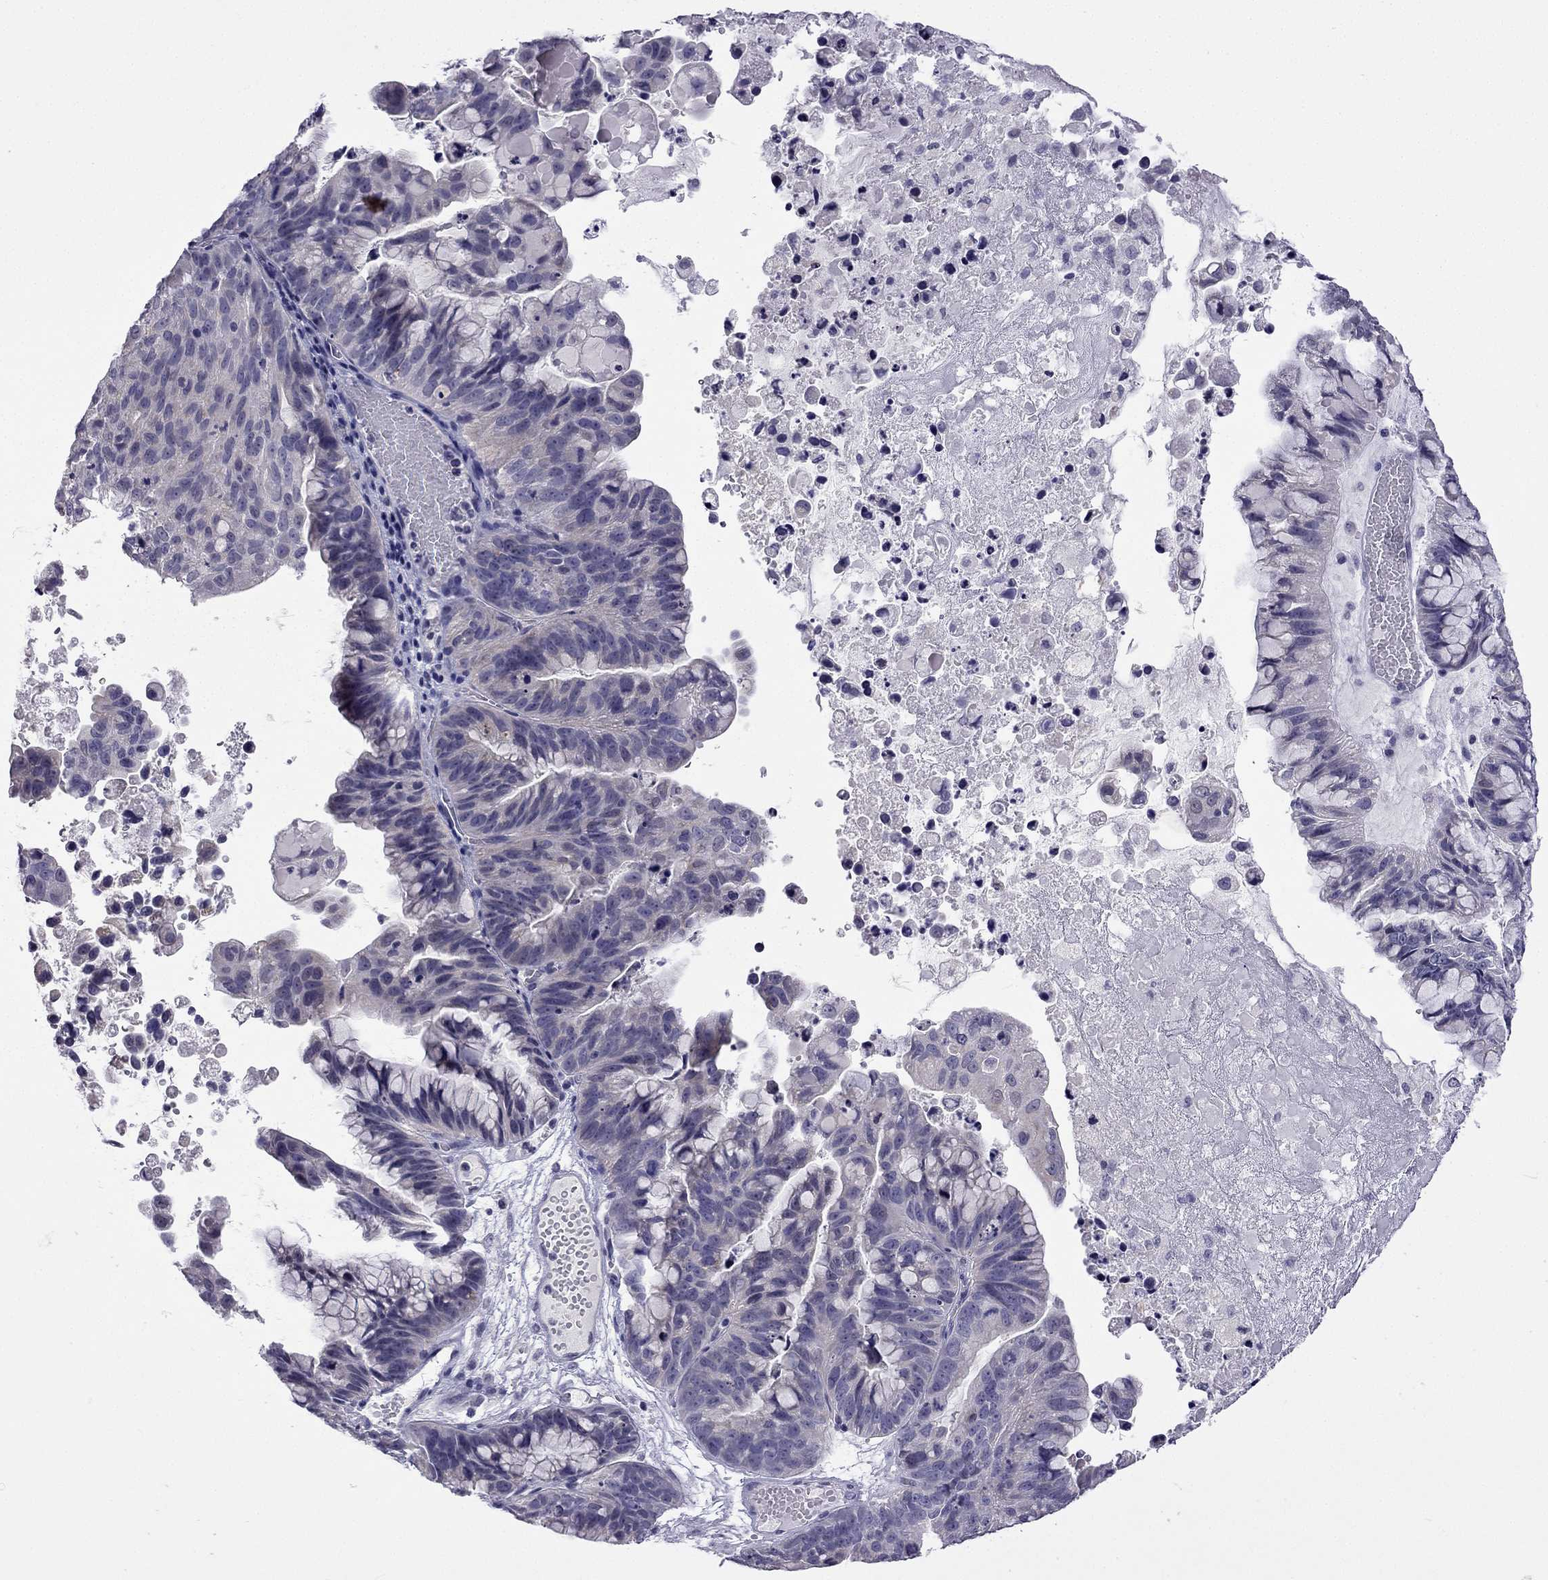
{"staining": {"intensity": "weak", "quantity": "<25%", "location": "cytoplasmic/membranous"}, "tissue": "ovarian cancer", "cell_type": "Tumor cells", "image_type": "cancer", "snomed": [{"axis": "morphology", "description": "Cystadenocarcinoma, mucinous, NOS"}, {"axis": "topography", "description": "Ovary"}], "caption": "Human mucinous cystadenocarcinoma (ovarian) stained for a protein using immunohistochemistry exhibits no expression in tumor cells.", "gene": "C5orf49", "patient": {"sex": "female", "age": 76}}